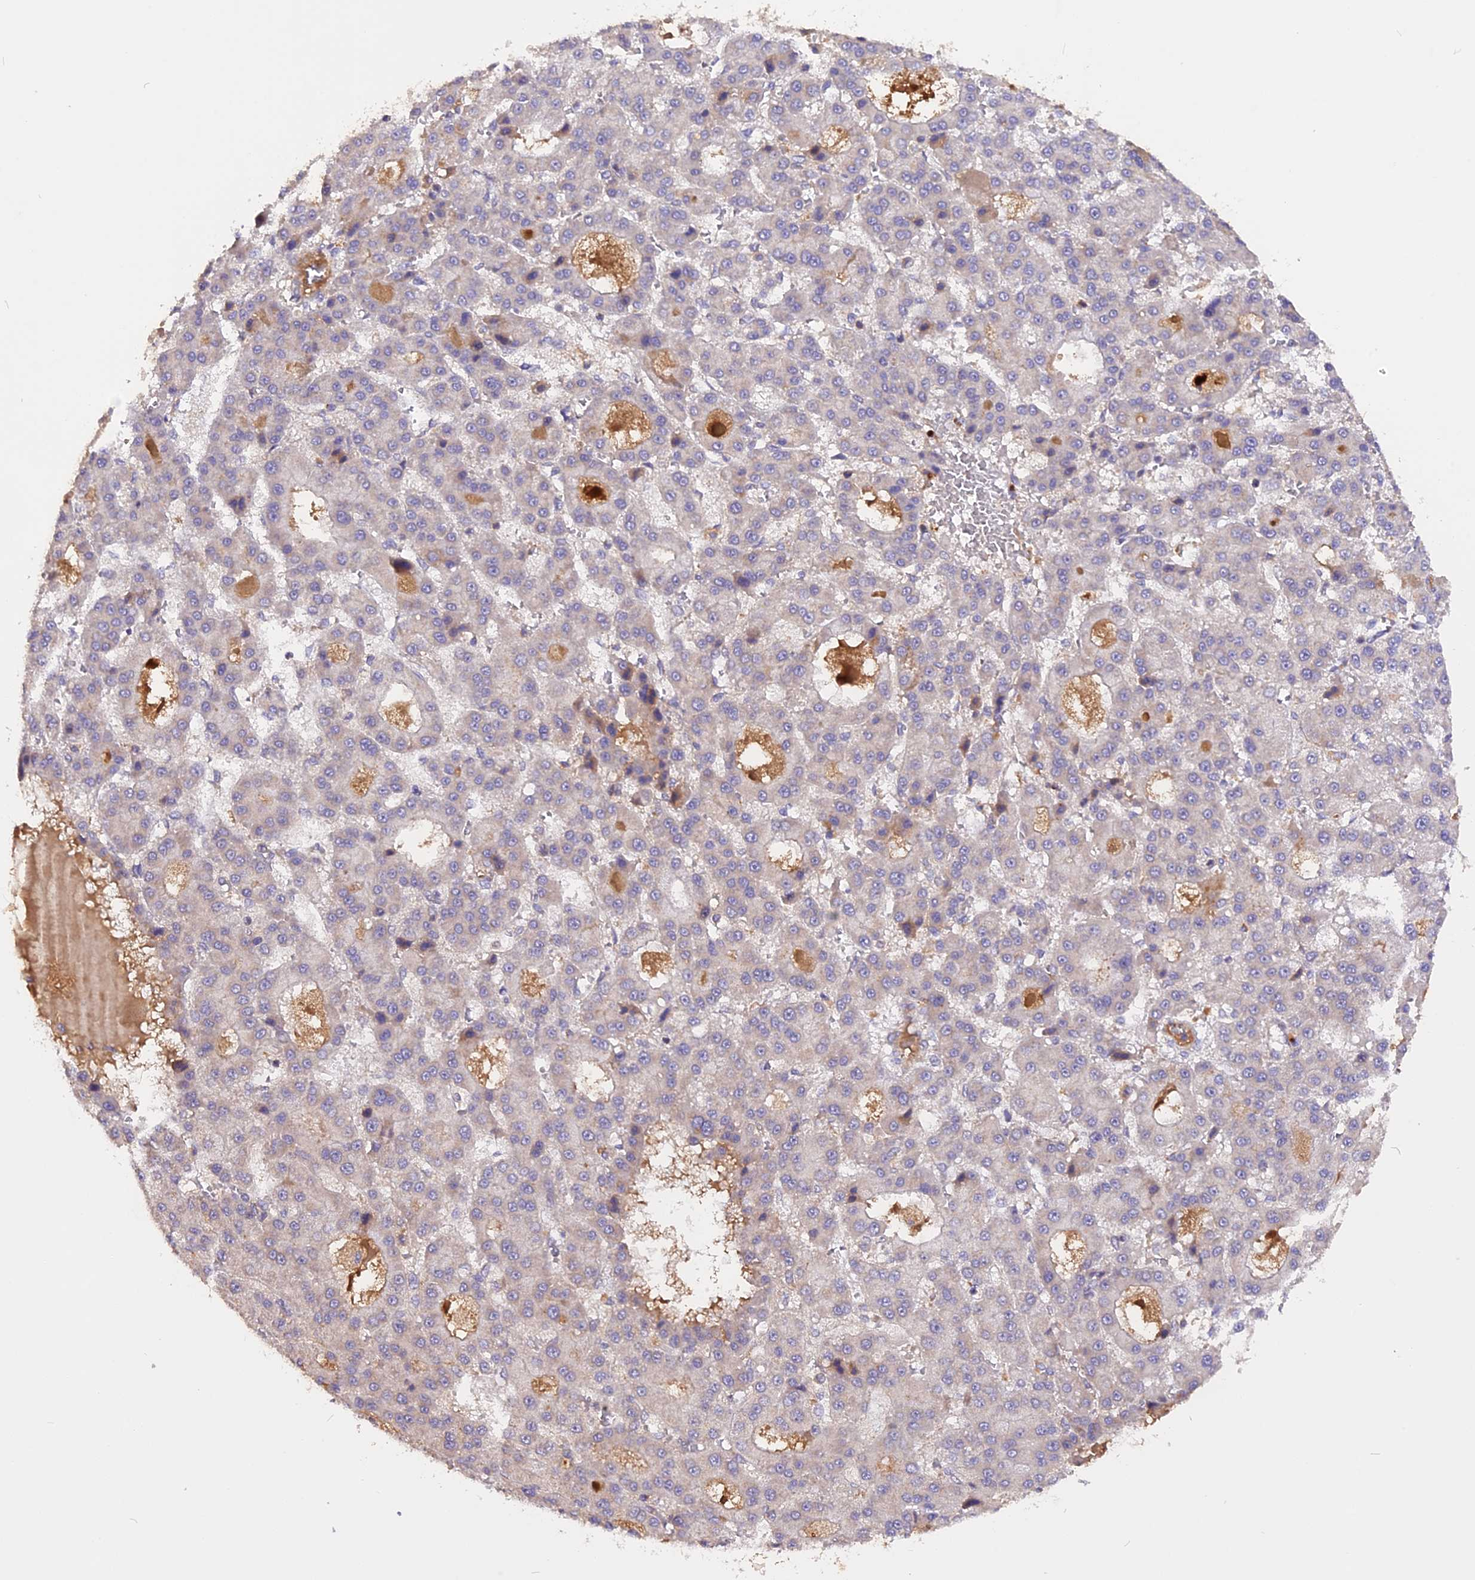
{"staining": {"intensity": "negative", "quantity": "none", "location": "none"}, "tissue": "liver cancer", "cell_type": "Tumor cells", "image_type": "cancer", "snomed": [{"axis": "morphology", "description": "Carcinoma, Hepatocellular, NOS"}, {"axis": "topography", "description": "Liver"}], "caption": "Image shows no protein expression in tumor cells of liver cancer tissue.", "gene": "MARK4", "patient": {"sex": "male", "age": 70}}